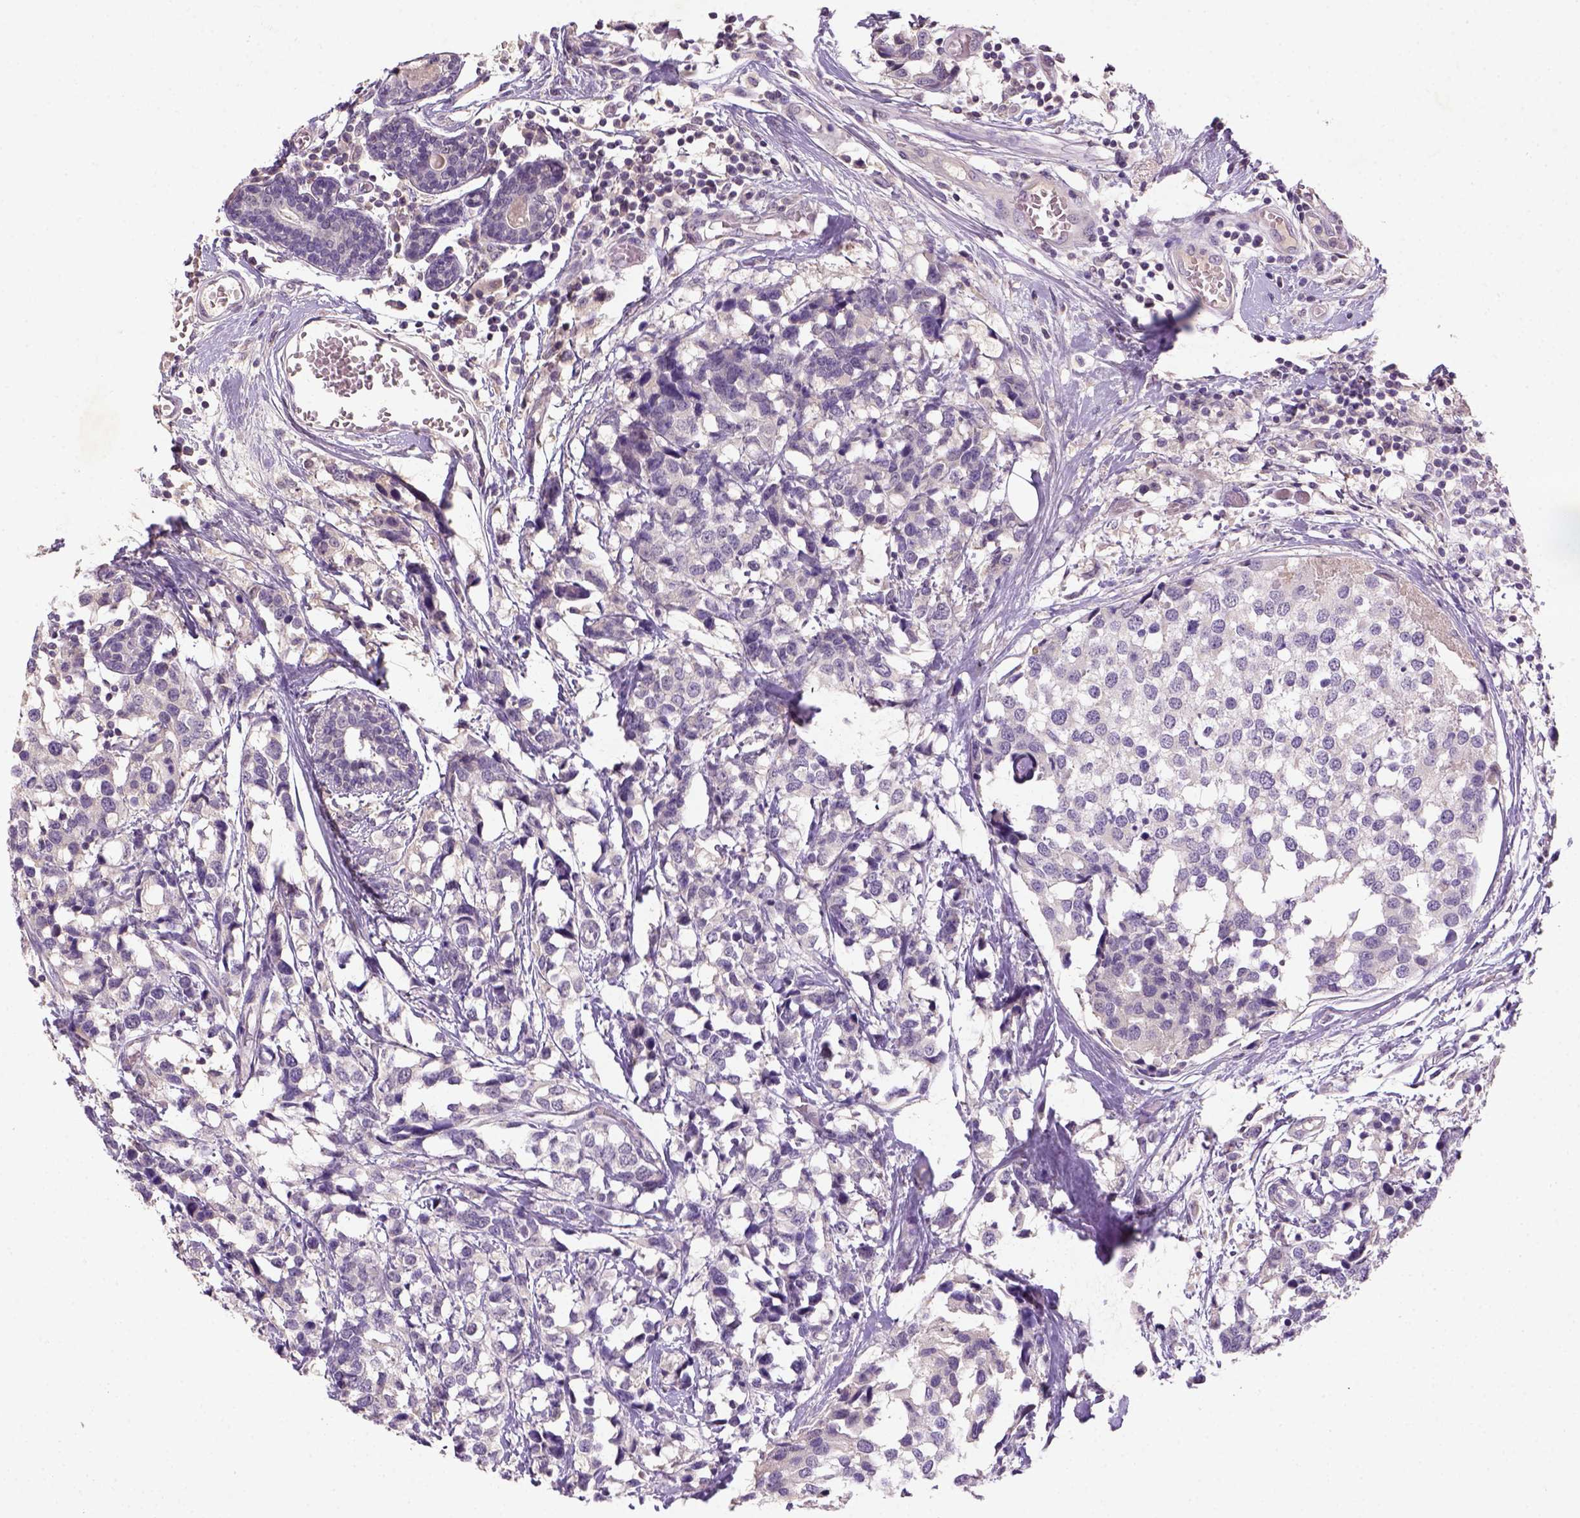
{"staining": {"intensity": "negative", "quantity": "none", "location": "none"}, "tissue": "breast cancer", "cell_type": "Tumor cells", "image_type": "cancer", "snomed": [{"axis": "morphology", "description": "Lobular carcinoma"}, {"axis": "topography", "description": "Breast"}], "caption": "Tumor cells are negative for protein expression in human breast cancer.", "gene": "NLGN2", "patient": {"sex": "female", "age": 59}}